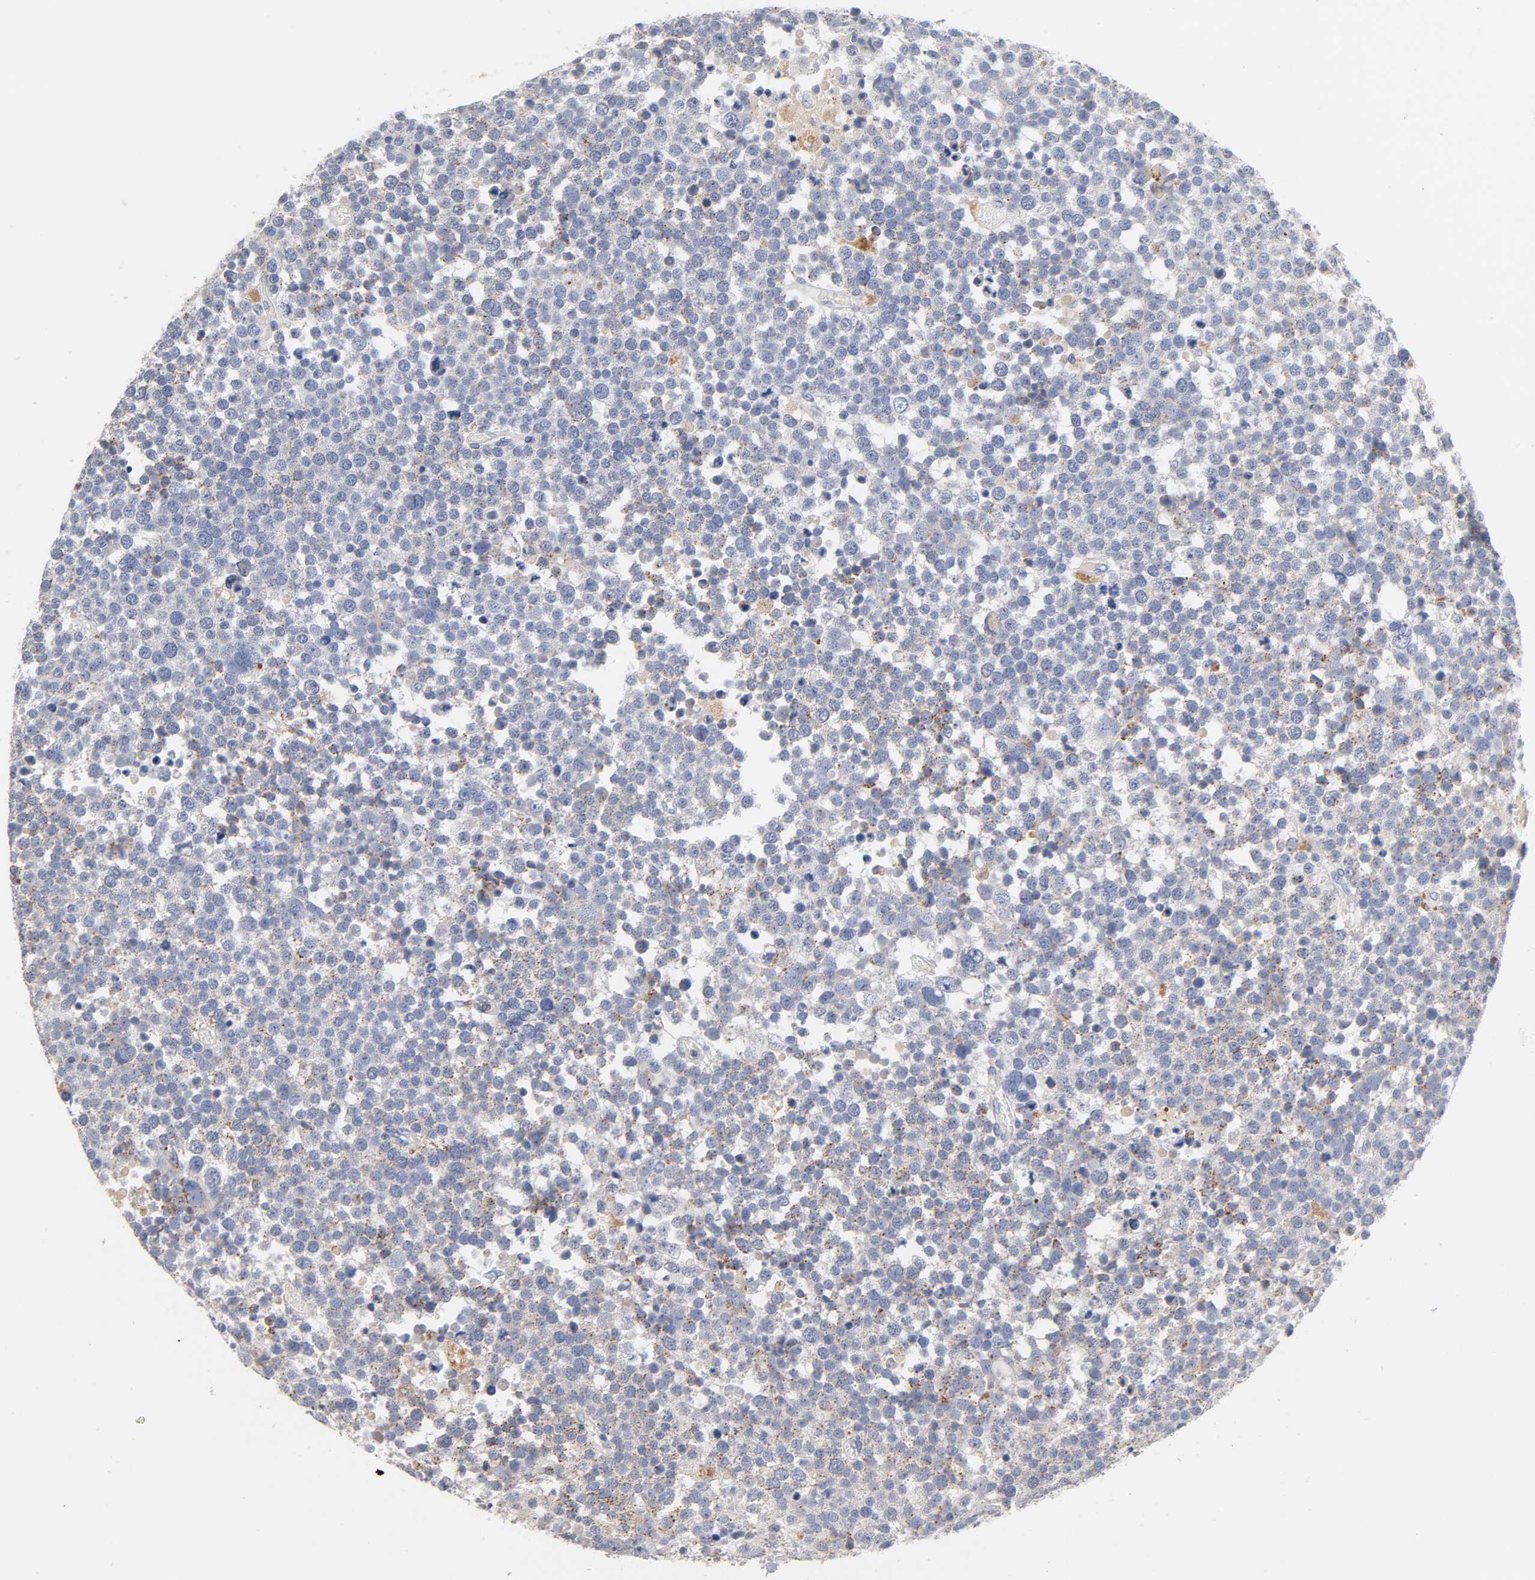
{"staining": {"intensity": "weak", "quantity": "<25%", "location": "cytoplasmic/membranous"}, "tissue": "testis cancer", "cell_type": "Tumor cells", "image_type": "cancer", "snomed": [{"axis": "morphology", "description": "Seminoma, NOS"}, {"axis": "topography", "description": "Testis"}], "caption": "Immunohistochemistry micrograph of neoplastic tissue: human testis cancer stained with DAB demonstrates no significant protein positivity in tumor cells. Brightfield microscopy of IHC stained with DAB (3,3'-diaminobenzidine) (brown) and hematoxylin (blue), captured at high magnification.", "gene": "SEMA5A", "patient": {"sex": "male", "age": 71}}